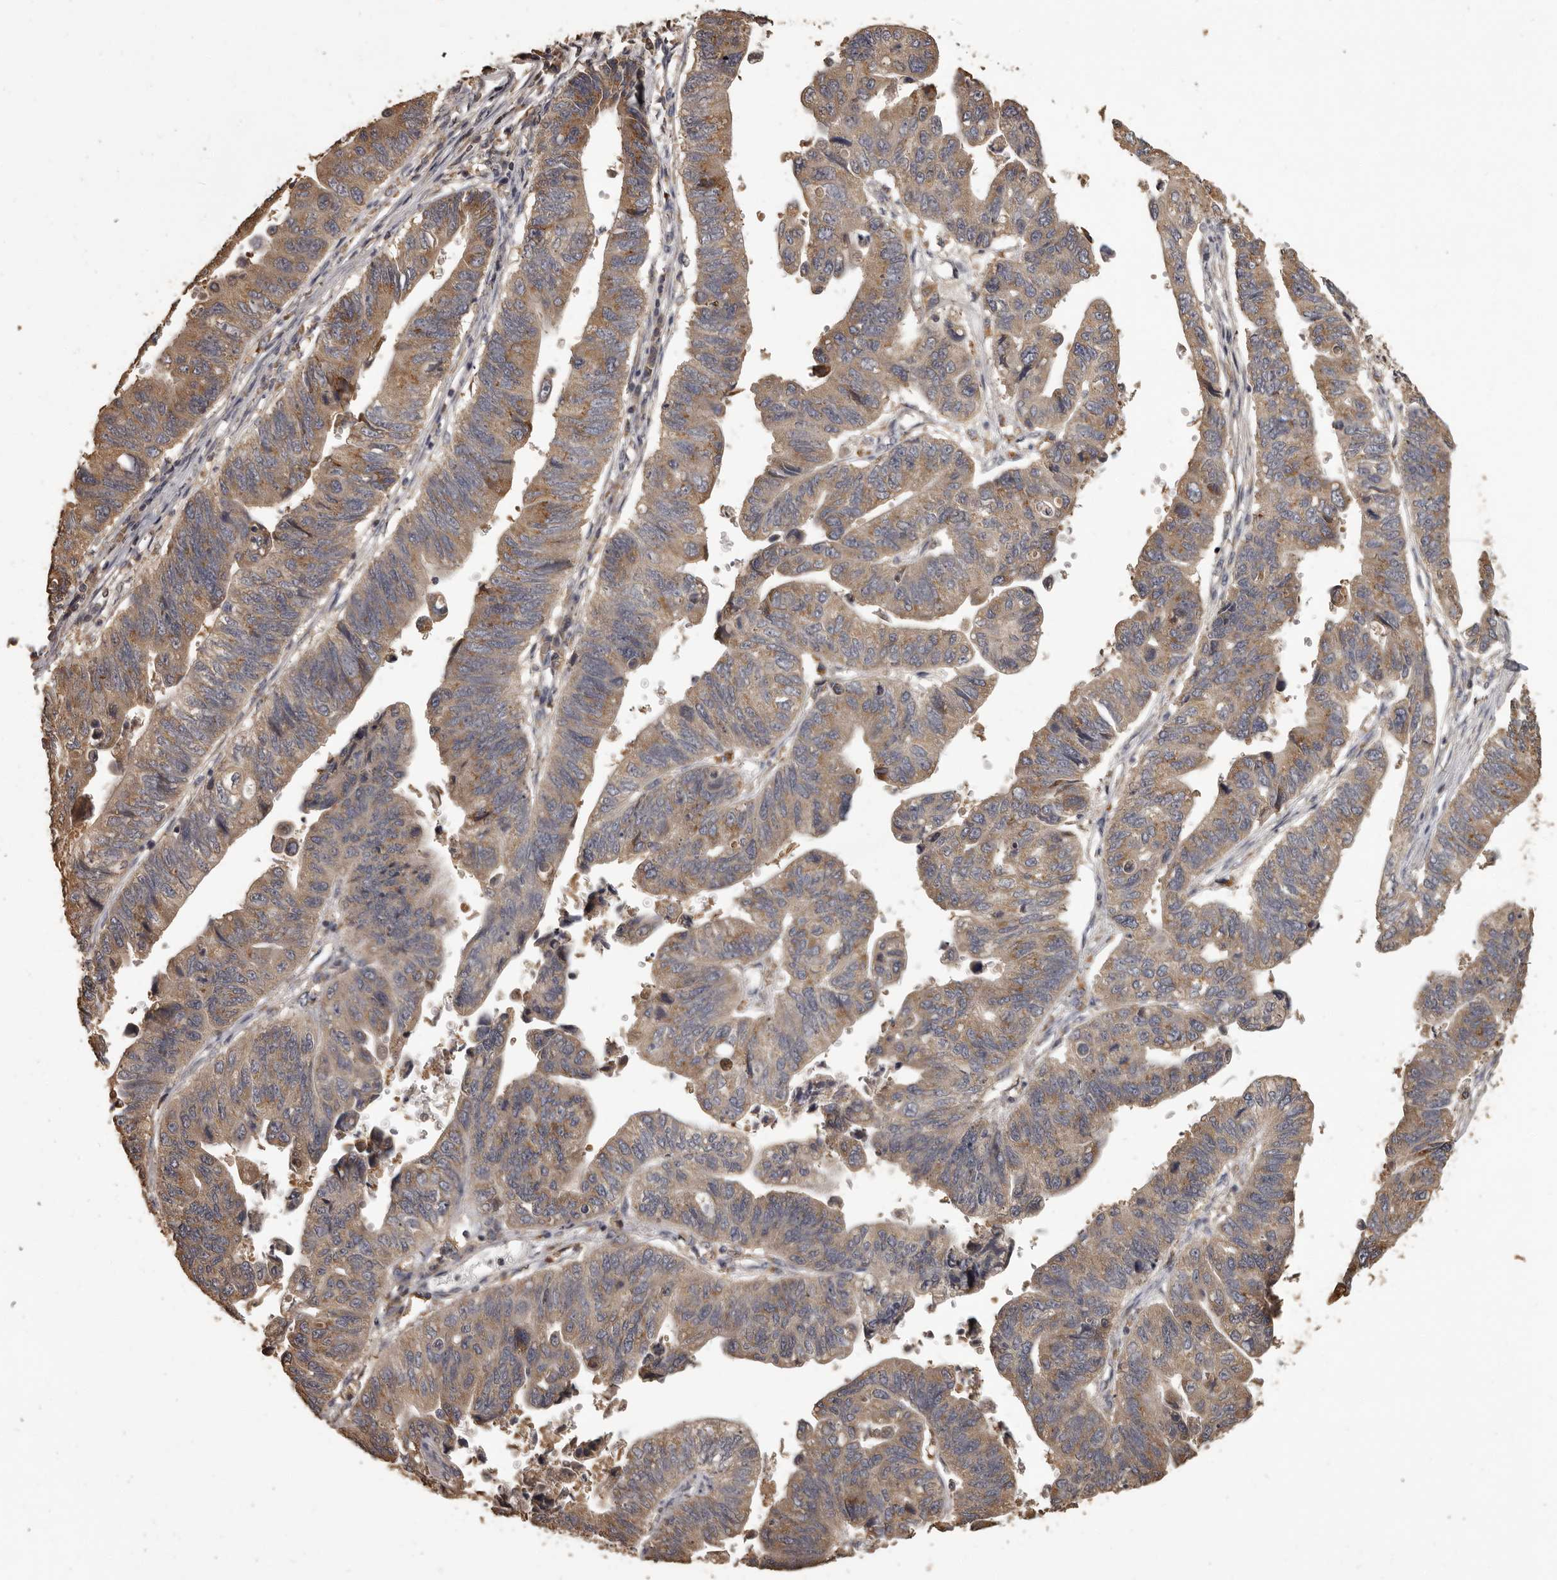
{"staining": {"intensity": "moderate", "quantity": ">75%", "location": "cytoplasmic/membranous"}, "tissue": "stomach cancer", "cell_type": "Tumor cells", "image_type": "cancer", "snomed": [{"axis": "morphology", "description": "Adenocarcinoma, NOS"}, {"axis": "topography", "description": "Stomach"}], "caption": "Human stomach cancer (adenocarcinoma) stained with a protein marker shows moderate staining in tumor cells.", "gene": "MGAT5", "patient": {"sex": "male", "age": 59}}